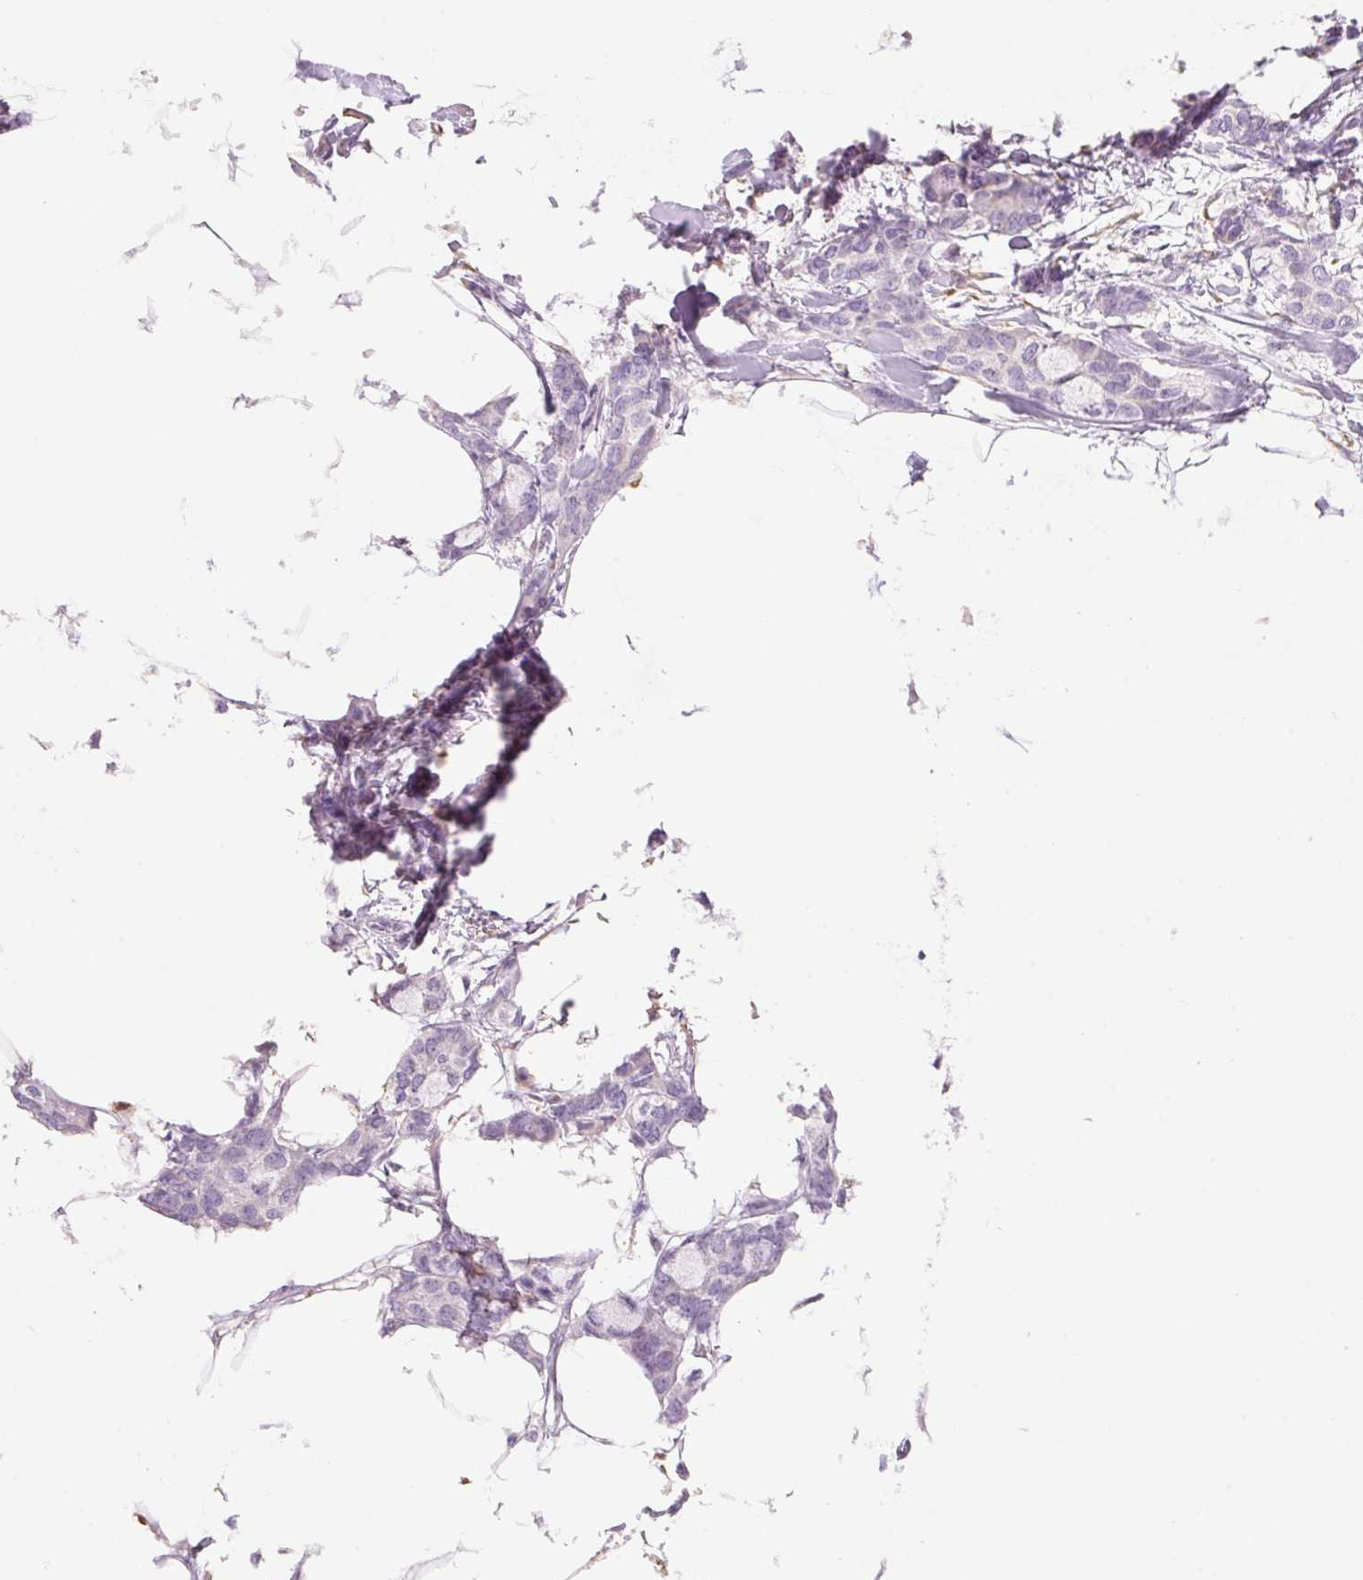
{"staining": {"intensity": "negative", "quantity": "none", "location": "none"}, "tissue": "breast cancer", "cell_type": "Tumor cells", "image_type": "cancer", "snomed": [{"axis": "morphology", "description": "Duct carcinoma"}, {"axis": "topography", "description": "Breast"}], "caption": "This is a photomicrograph of immunohistochemistry (IHC) staining of breast intraductal carcinoma, which shows no staining in tumor cells.", "gene": "FABP5", "patient": {"sex": "female", "age": 73}}